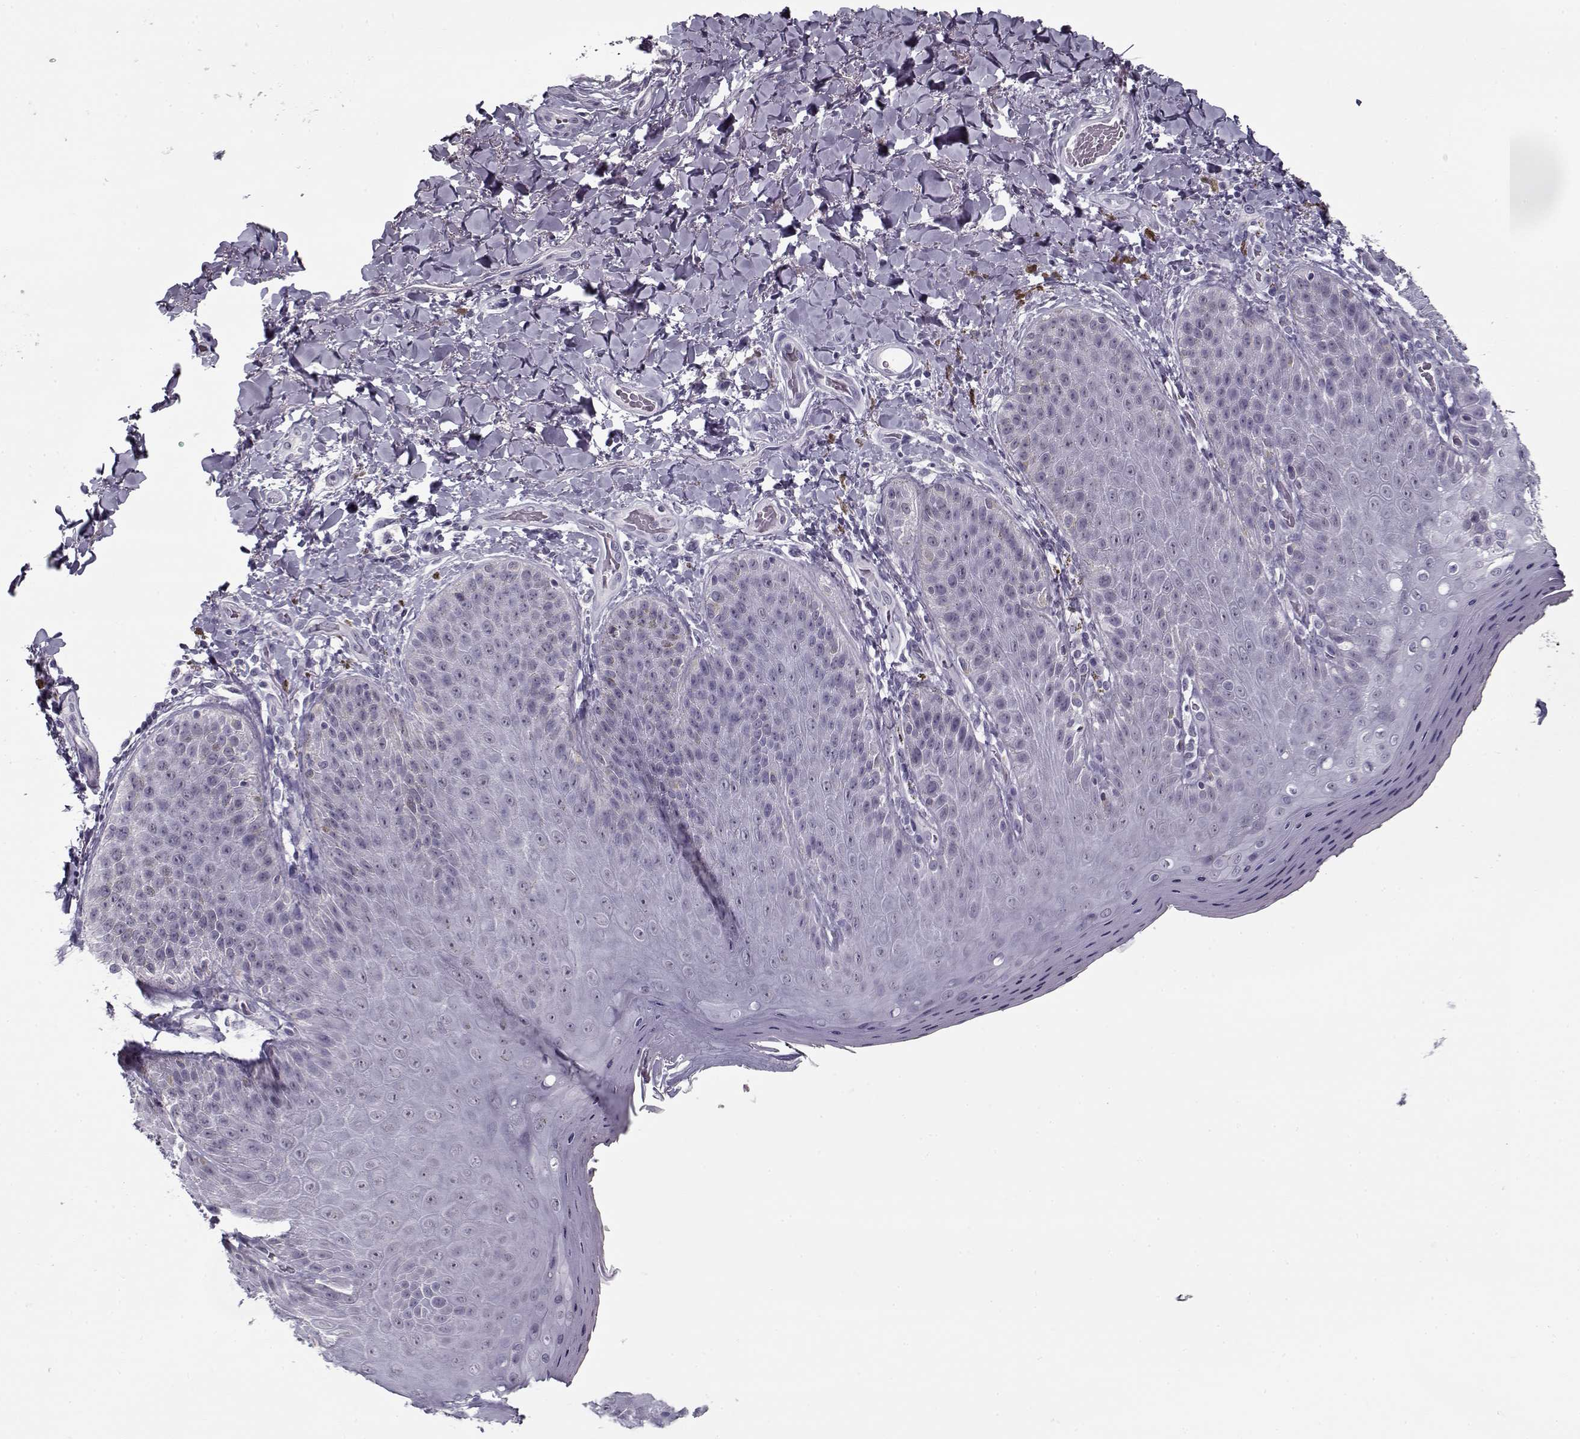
{"staining": {"intensity": "negative", "quantity": "none", "location": "none"}, "tissue": "skin", "cell_type": "Epidermal cells", "image_type": "normal", "snomed": [{"axis": "morphology", "description": "Normal tissue, NOS"}, {"axis": "topography", "description": "Anal"}], "caption": "An immunohistochemistry (IHC) image of normal skin is shown. There is no staining in epidermal cells of skin. (Brightfield microscopy of DAB (3,3'-diaminobenzidine) IHC at high magnification).", "gene": "RNF32", "patient": {"sex": "male", "age": 53}}